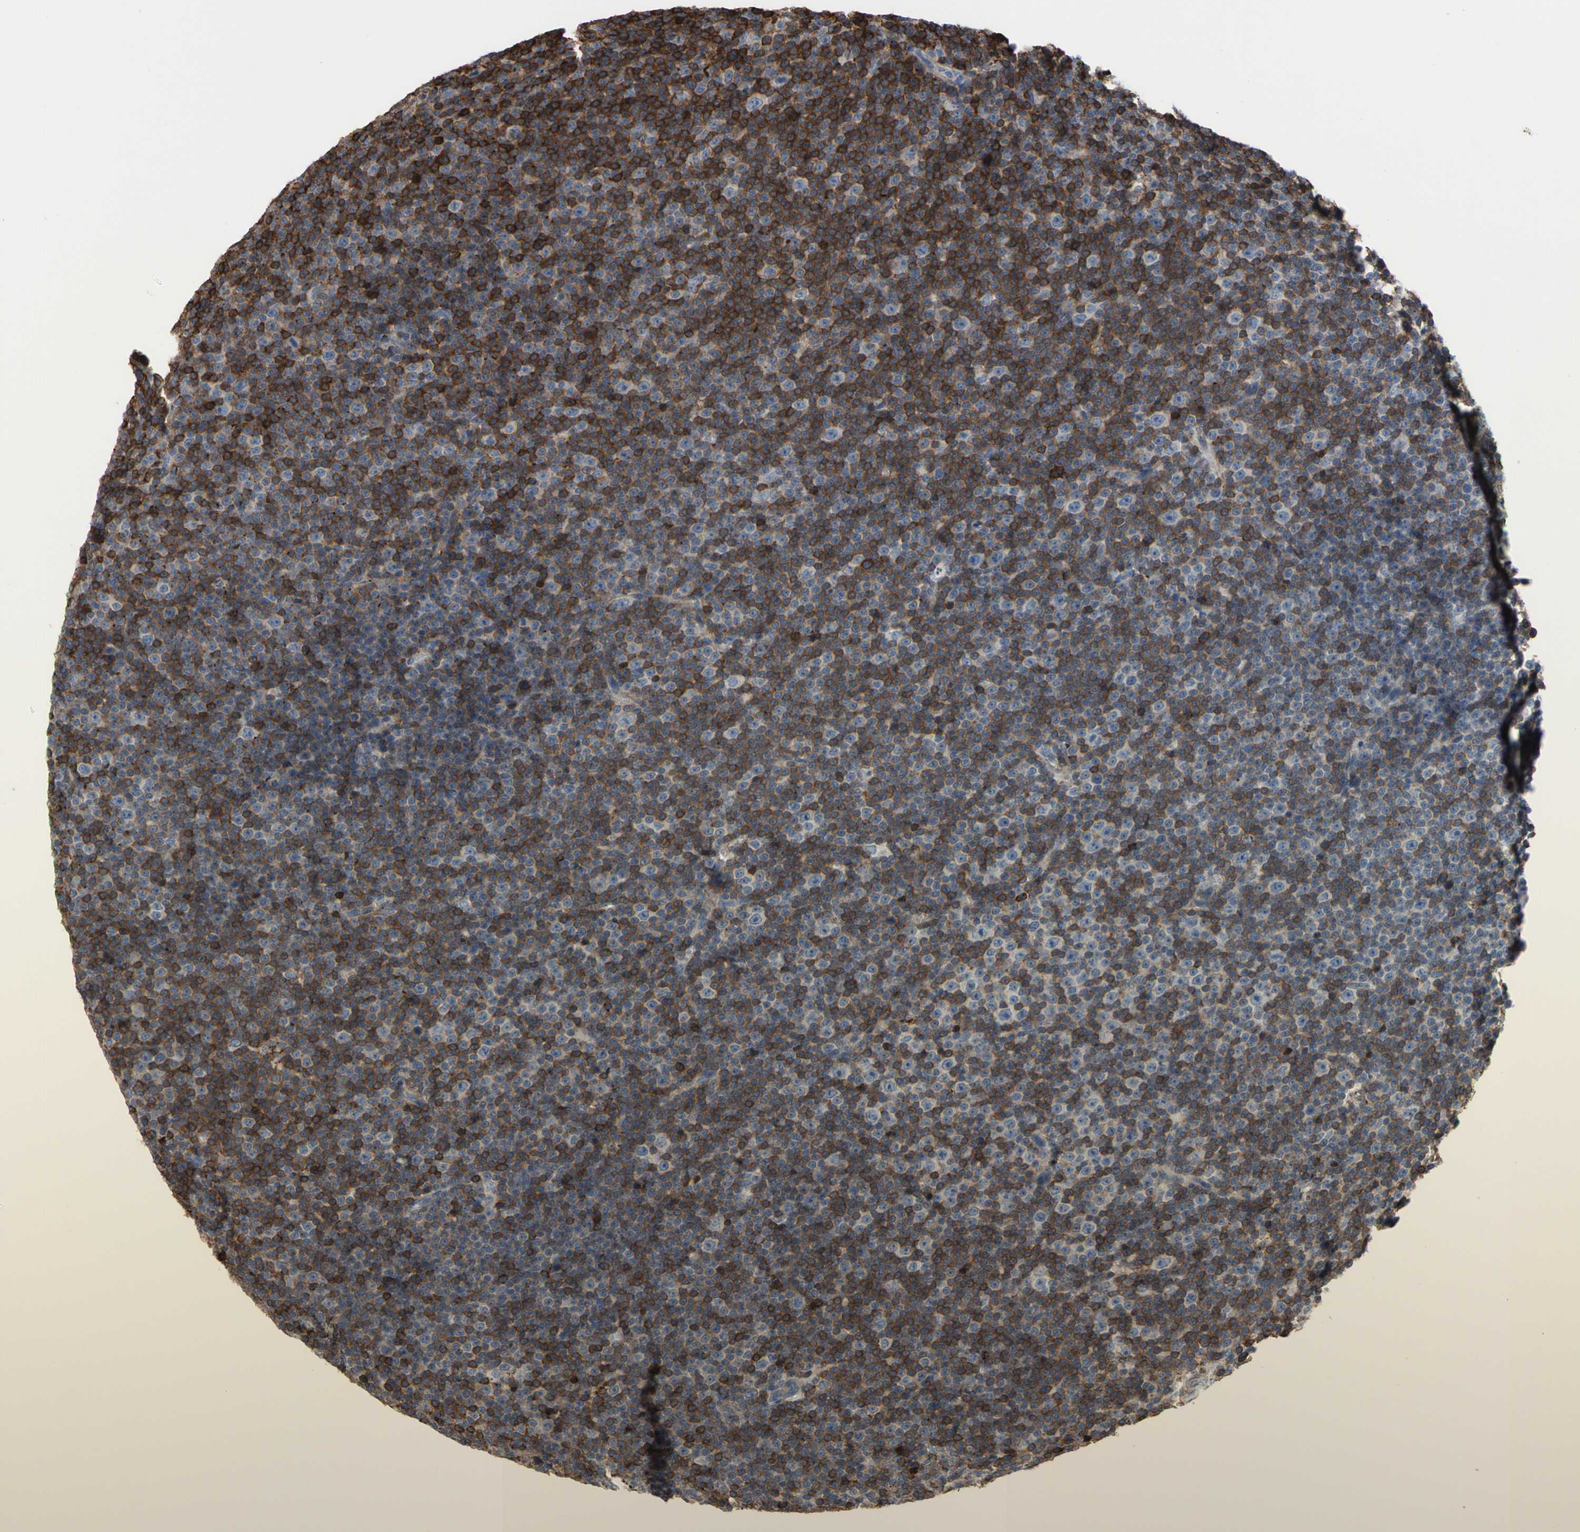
{"staining": {"intensity": "strong", "quantity": "25%-75%", "location": "cytoplasmic/membranous"}, "tissue": "lymphoma", "cell_type": "Tumor cells", "image_type": "cancer", "snomed": [{"axis": "morphology", "description": "Malignant lymphoma, non-Hodgkin's type, Low grade"}, {"axis": "topography", "description": "Lymph node"}], "caption": "This is a photomicrograph of immunohistochemistry staining of low-grade malignant lymphoma, non-Hodgkin's type, which shows strong expression in the cytoplasmic/membranous of tumor cells.", "gene": "ANXA6", "patient": {"sex": "female", "age": 67}}